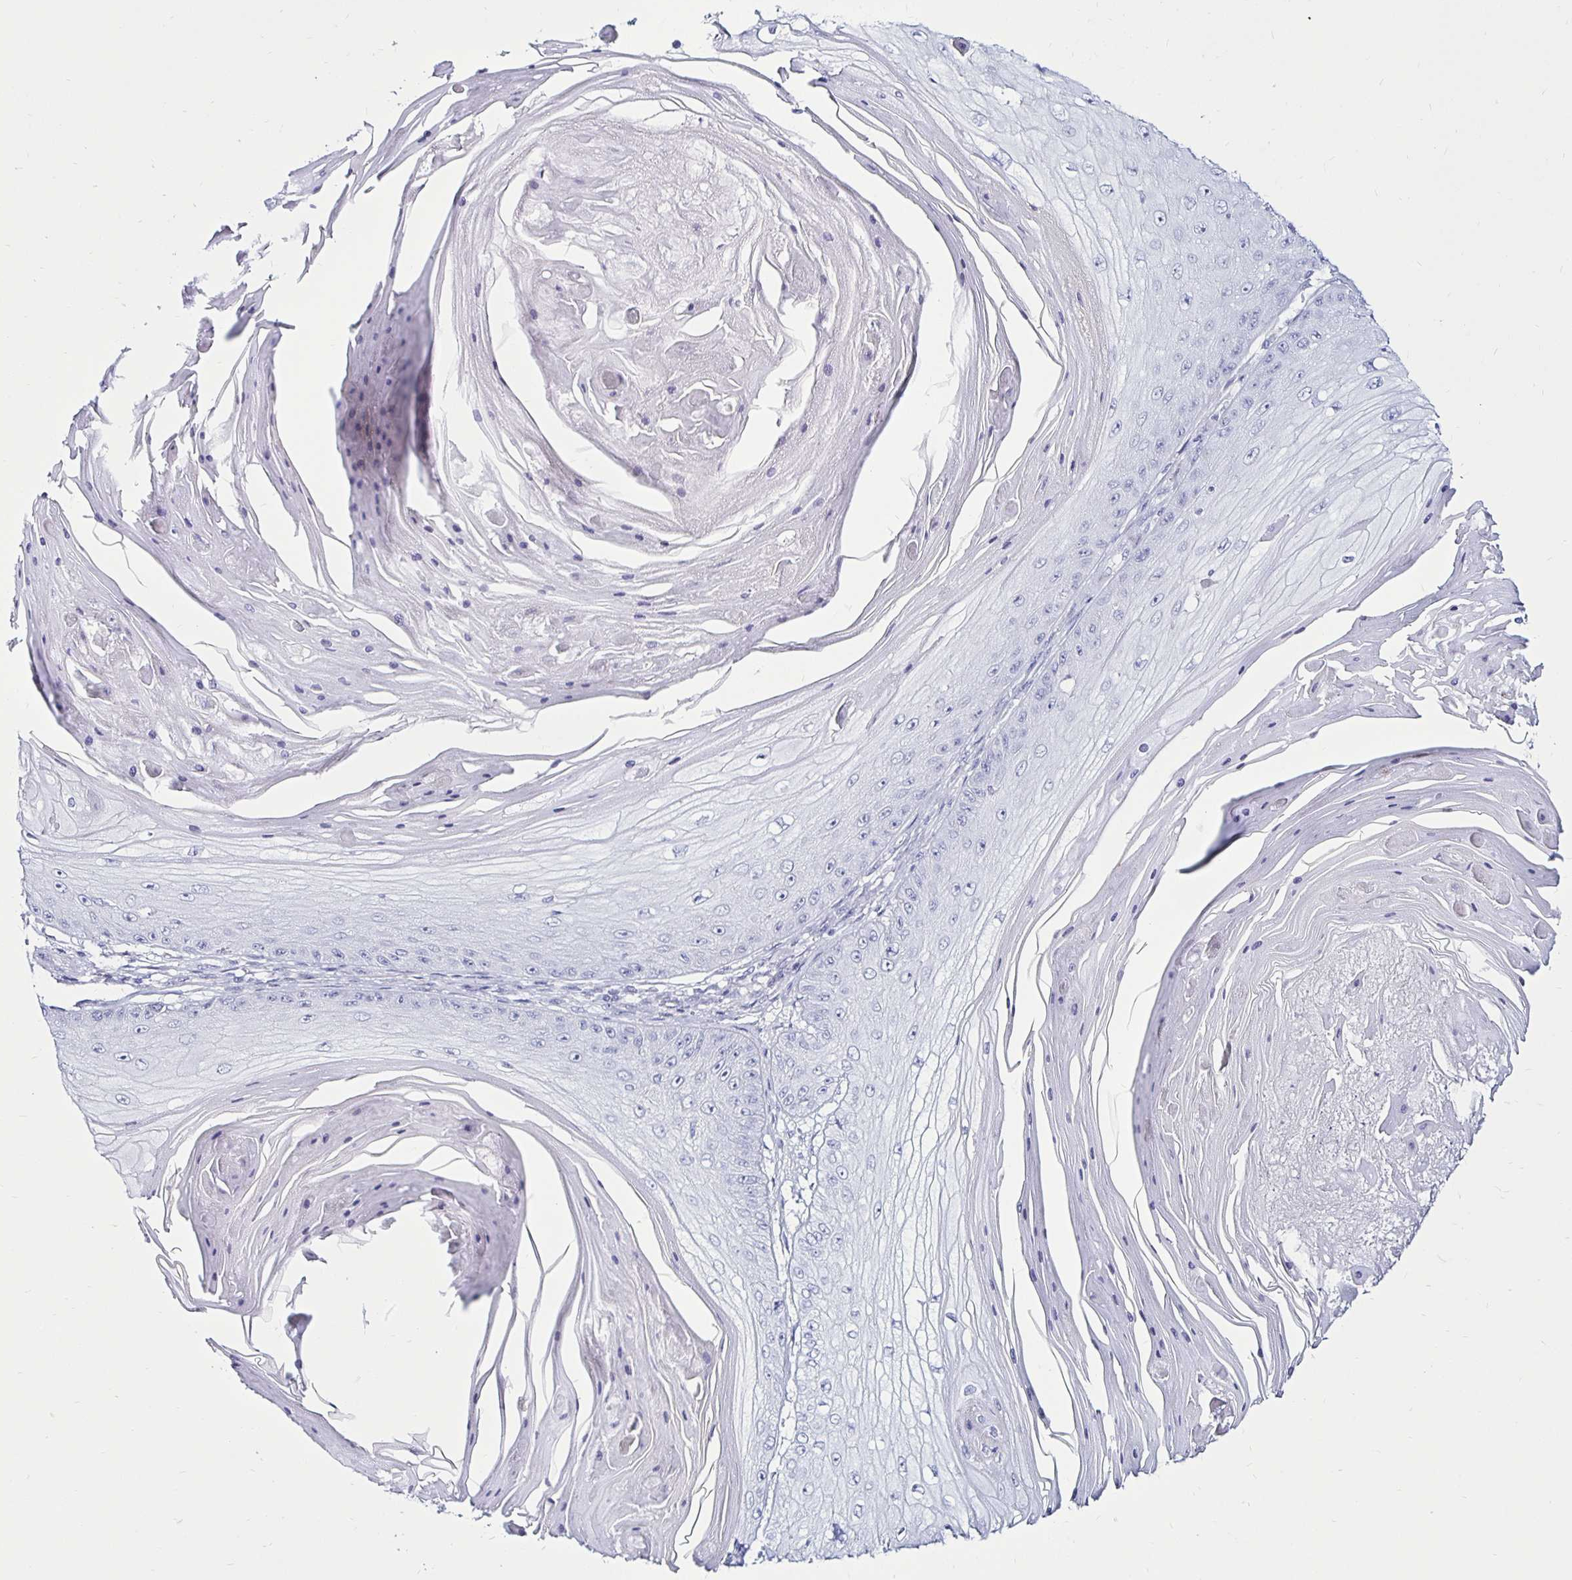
{"staining": {"intensity": "negative", "quantity": "none", "location": "none"}, "tissue": "skin cancer", "cell_type": "Tumor cells", "image_type": "cancer", "snomed": [{"axis": "morphology", "description": "Squamous cell carcinoma, NOS"}, {"axis": "topography", "description": "Skin"}], "caption": "A micrograph of skin cancer stained for a protein demonstrates no brown staining in tumor cells. (DAB immunohistochemistry, high magnification).", "gene": "TIMP1", "patient": {"sex": "male", "age": 70}}